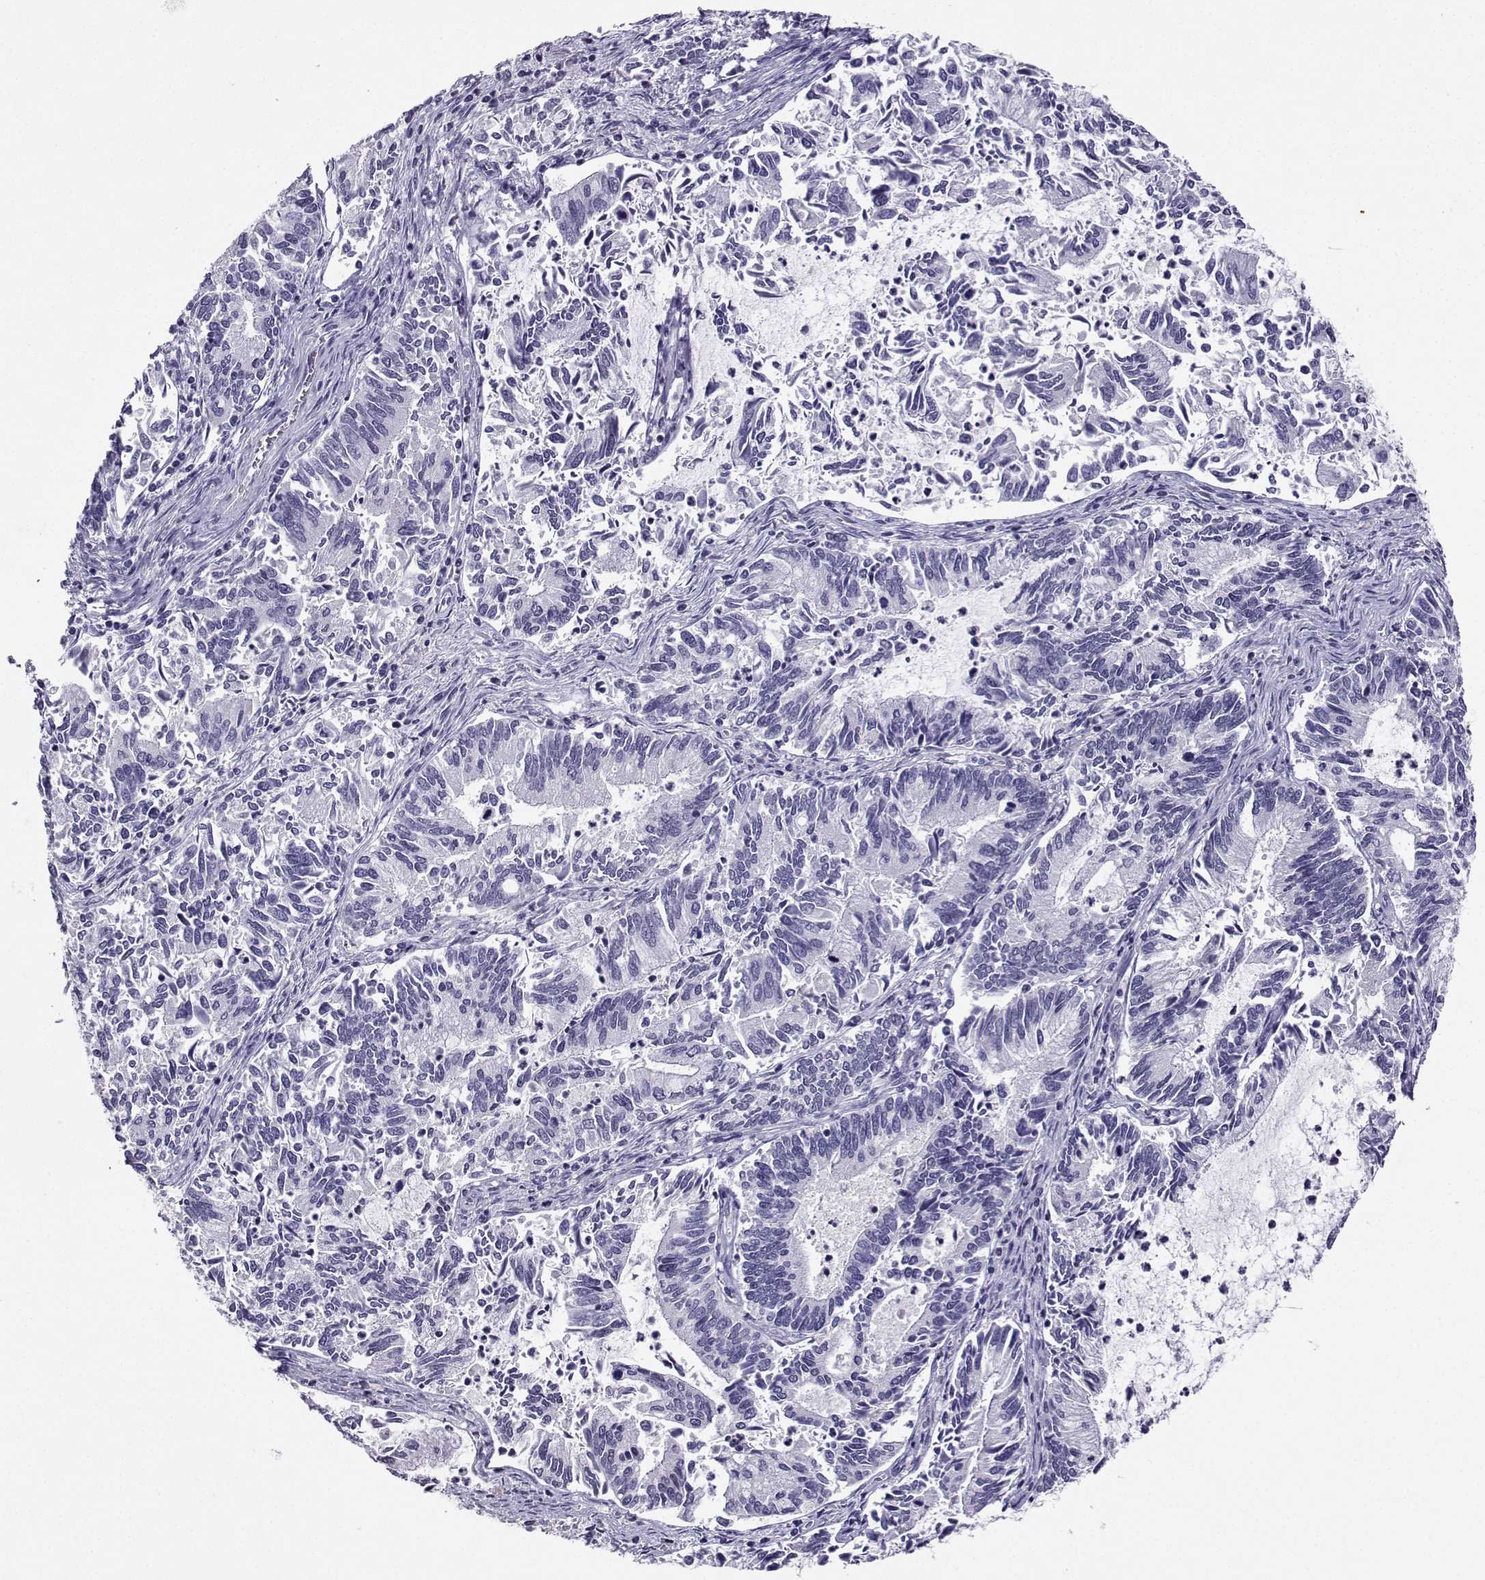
{"staining": {"intensity": "negative", "quantity": "none", "location": "none"}, "tissue": "cervical cancer", "cell_type": "Tumor cells", "image_type": "cancer", "snomed": [{"axis": "morphology", "description": "Adenocarcinoma, NOS"}, {"axis": "topography", "description": "Cervix"}], "caption": "Tumor cells show no significant expression in cervical cancer (adenocarcinoma).", "gene": "TBR1", "patient": {"sex": "female", "age": 42}}